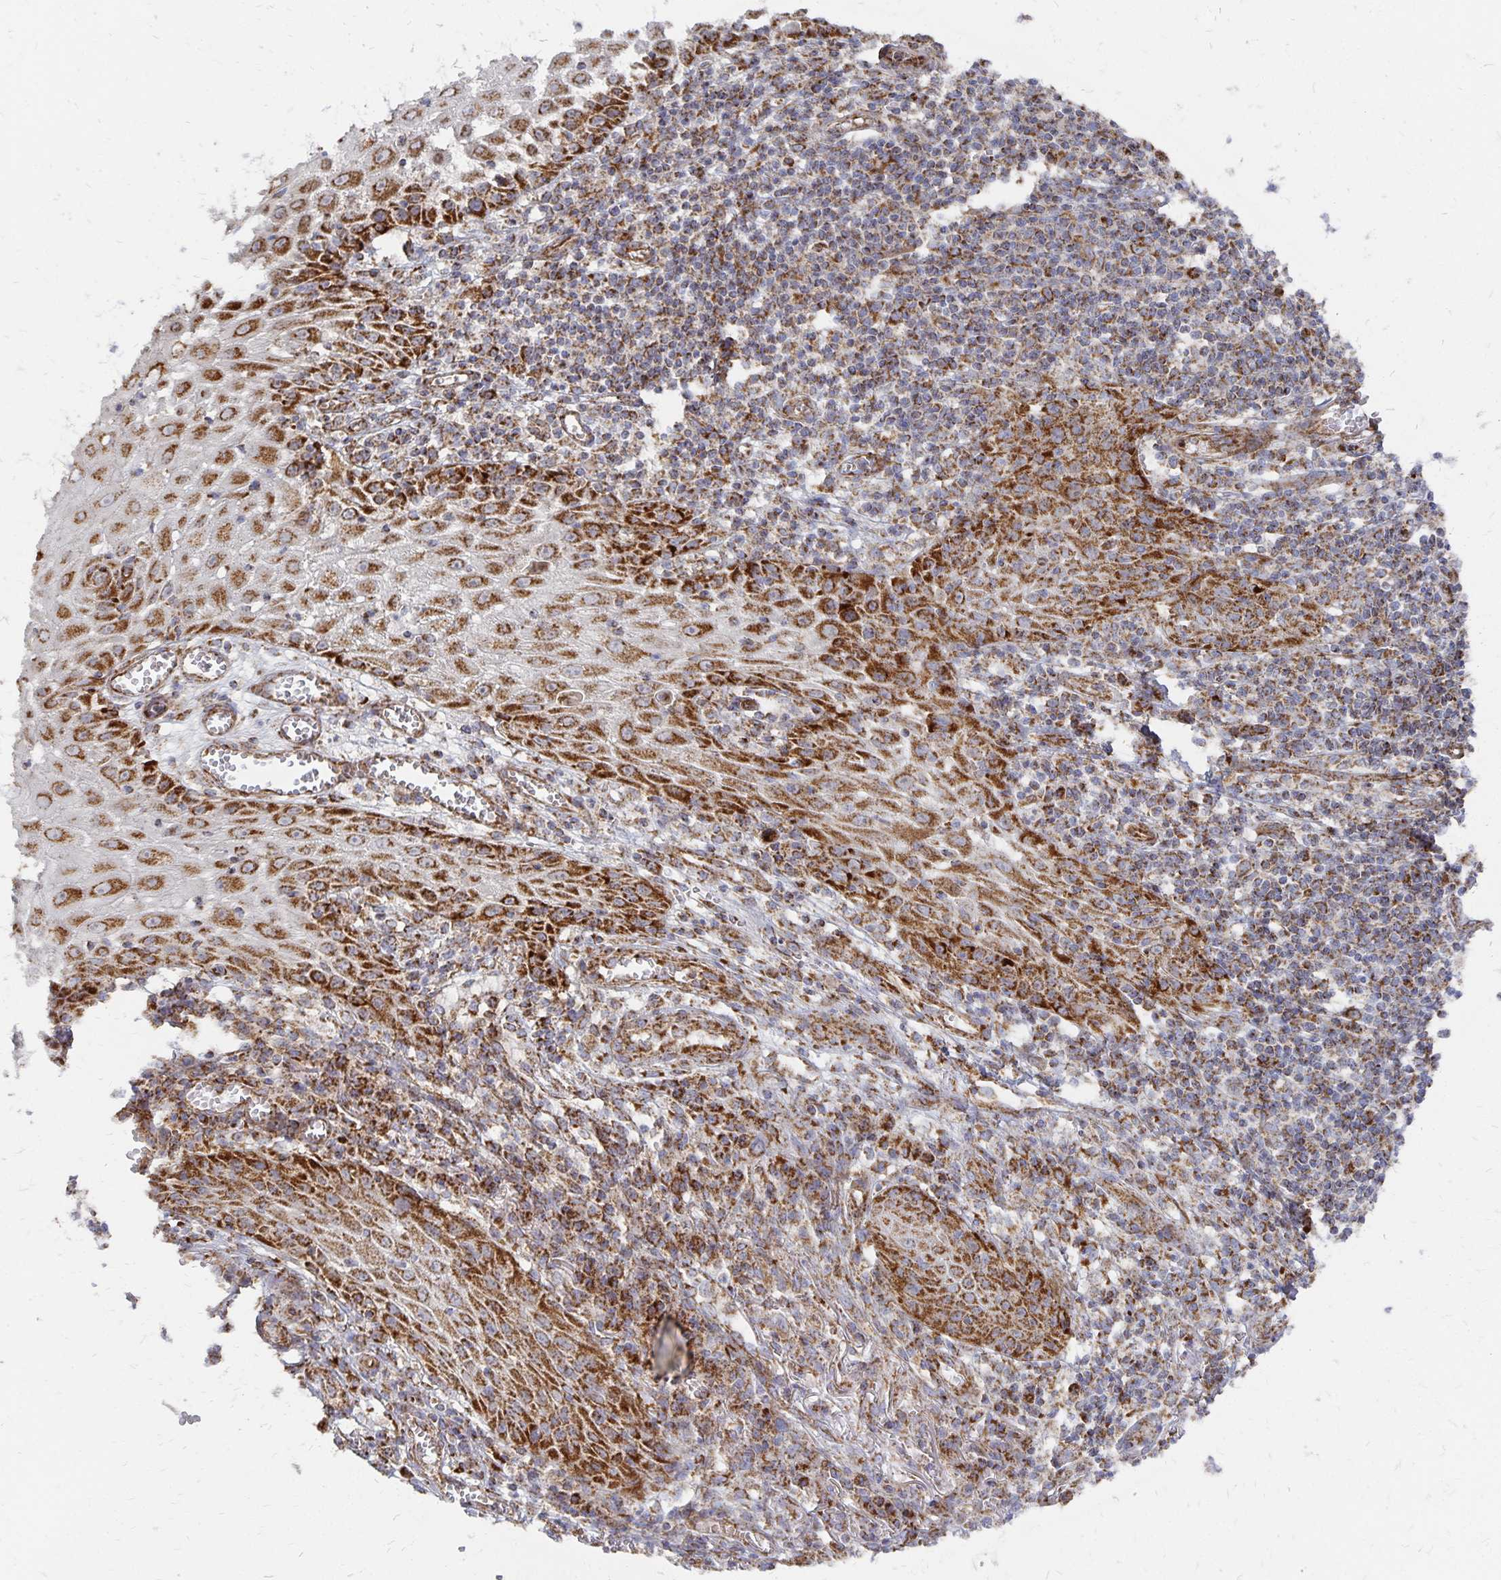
{"staining": {"intensity": "strong", "quantity": ">75%", "location": "cytoplasmic/membranous"}, "tissue": "skin cancer", "cell_type": "Tumor cells", "image_type": "cancer", "snomed": [{"axis": "morphology", "description": "Squamous cell carcinoma, NOS"}, {"axis": "topography", "description": "Skin"}], "caption": "Immunohistochemistry of squamous cell carcinoma (skin) displays high levels of strong cytoplasmic/membranous staining in about >75% of tumor cells.", "gene": "STOML2", "patient": {"sex": "female", "age": 73}}